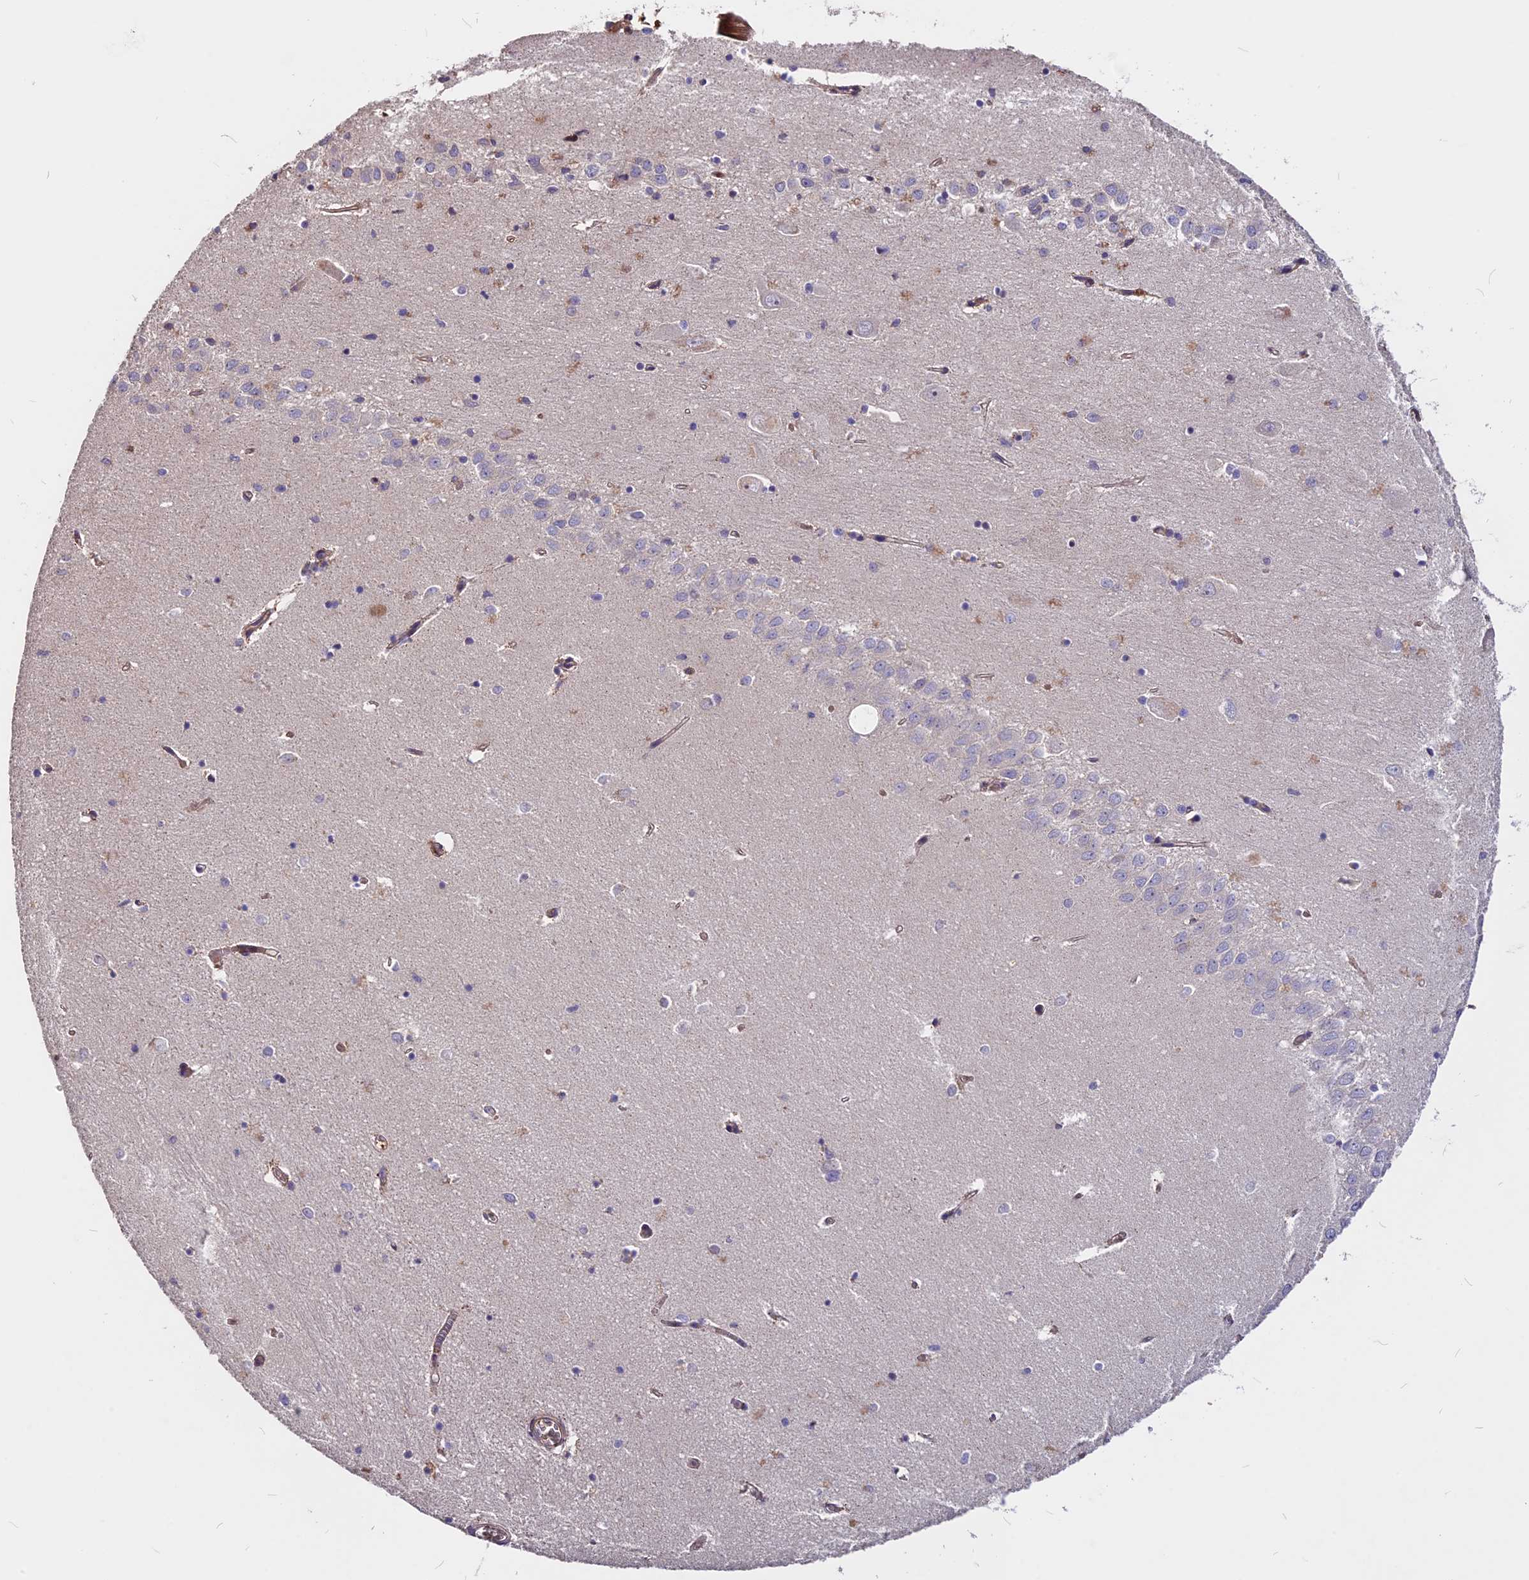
{"staining": {"intensity": "weak", "quantity": "<25%", "location": "cytoplasmic/membranous"}, "tissue": "hippocampus", "cell_type": "Glial cells", "image_type": "normal", "snomed": [{"axis": "morphology", "description": "Normal tissue, NOS"}, {"axis": "topography", "description": "Hippocampus"}], "caption": "DAB immunohistochemical staining of unremarkable human hippocampus exhibits no significant expression in glial cells.", "gene": "ZC3H10", "patient": {"sex": "female", "age": 64}}